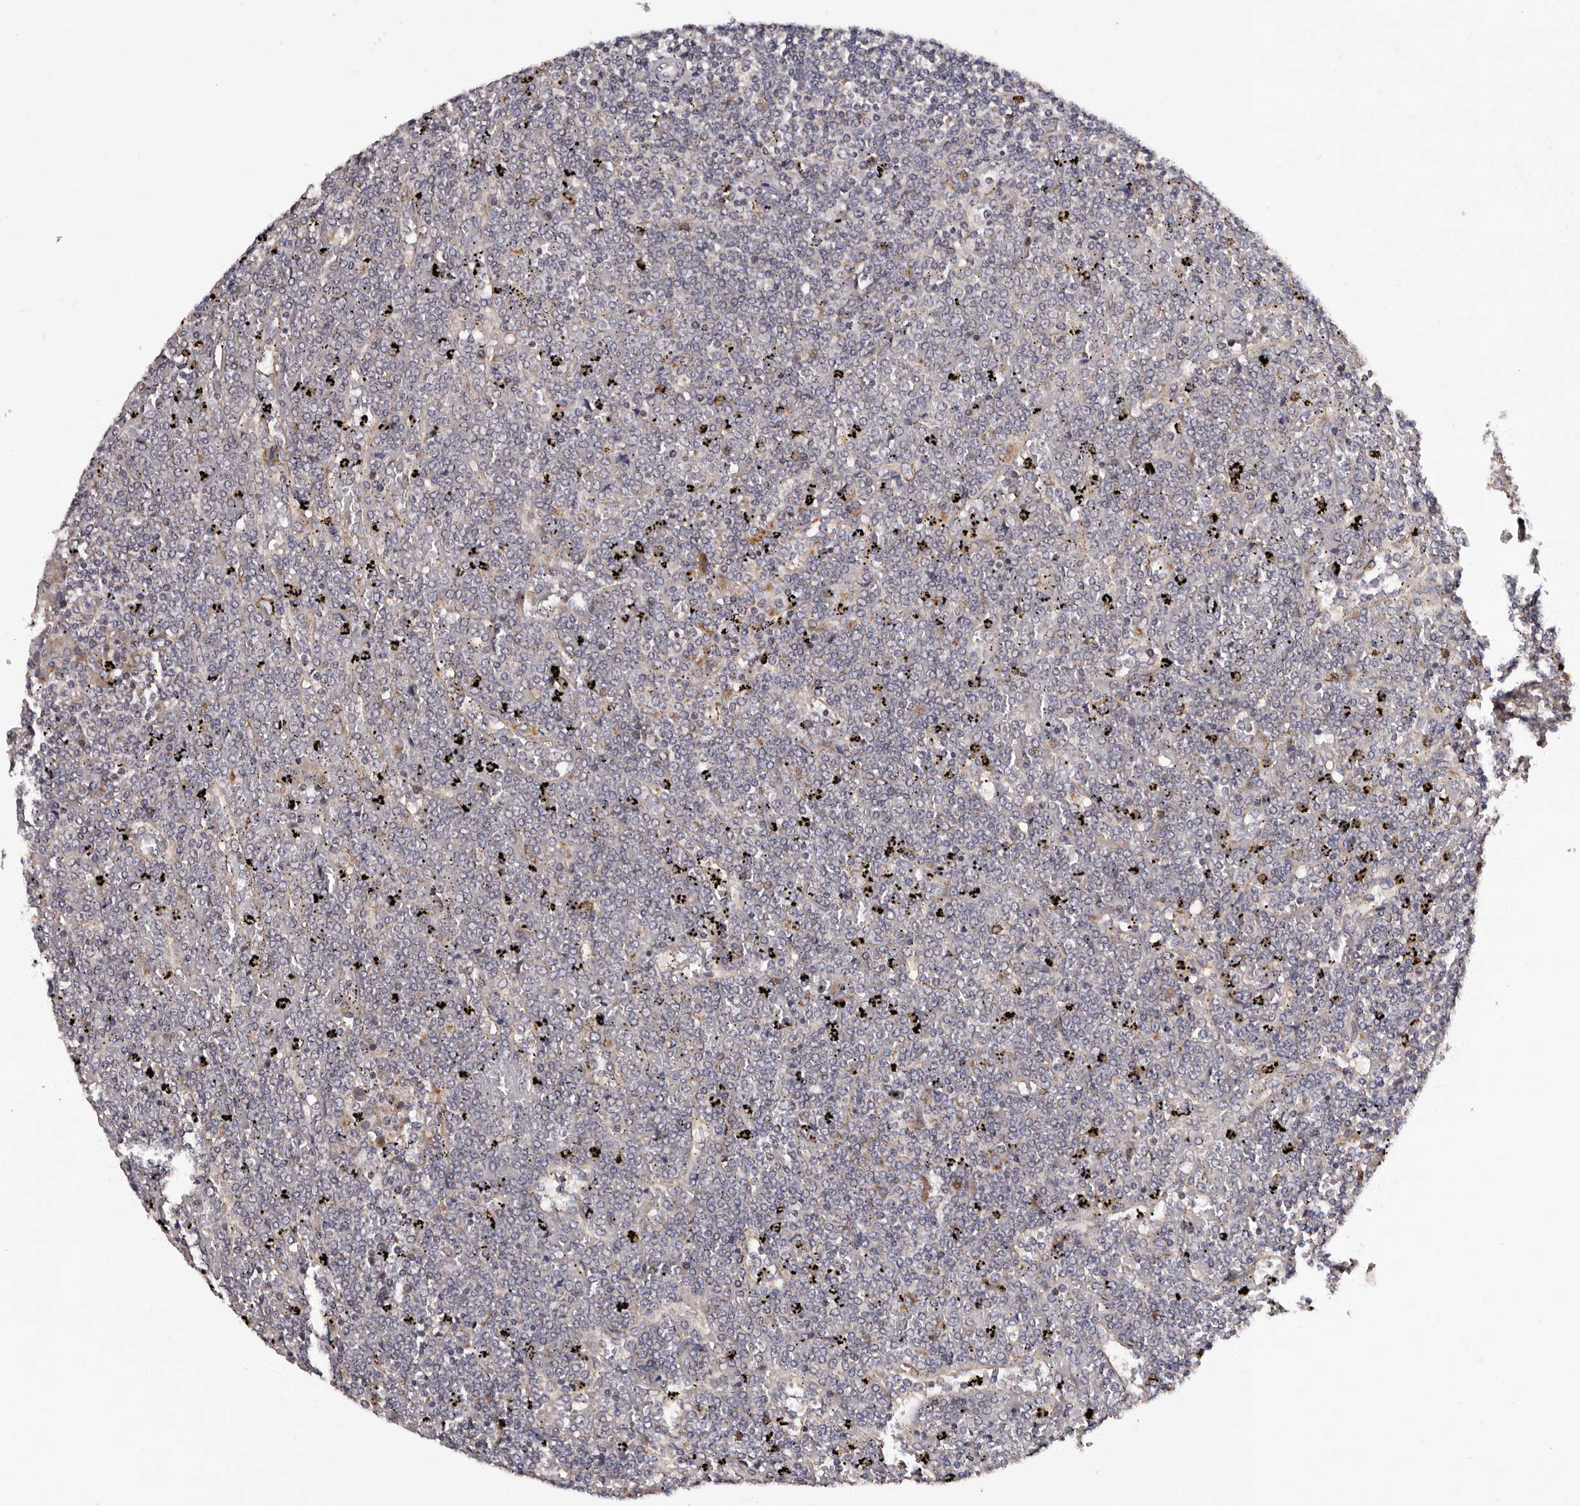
{"staining": {"intensity": "negative", "quantity": "none", "location": "none"}, "tissue": "lymphoma", "cell_type": "Tumor cells", "image_type": "cancer", "snomed": [{"axis": "morphology", "description": "Malignant lymphoma, non-Hodgkin's type, Low grade"}, {"axis": "topography", "description": "Spleen"}], "caption": "A photomicrograph of malignant lymphoma, non-Hodgkin's type (low-grade) stained for a protein displays no brown staining in tumor cells. (DAB (3,3'-diaminobenzidine) immunohistochemistry, high magnification).", "gene": "ADCK5", "patient": {"sex": "female", "age": 19}}